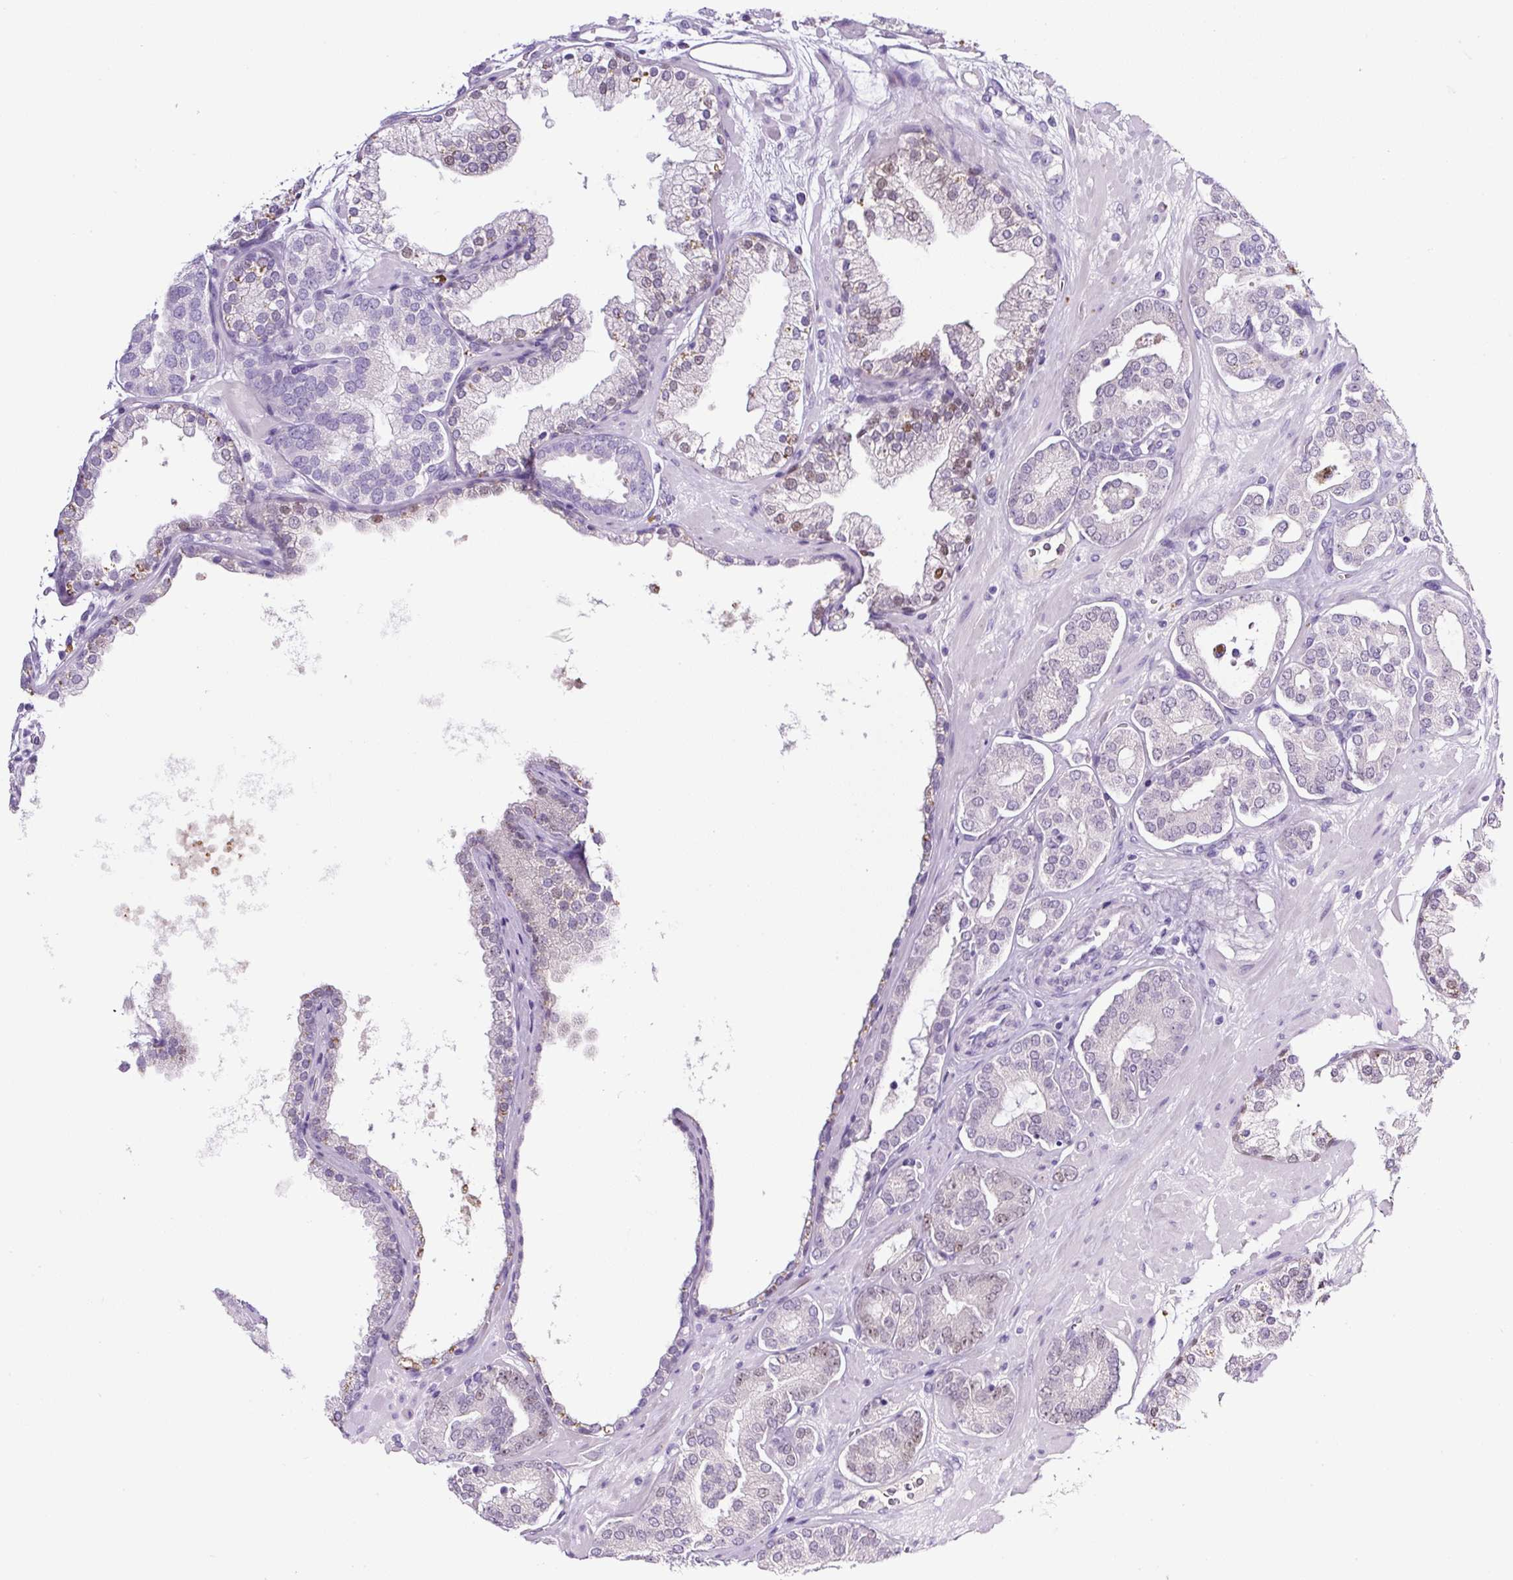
{"staining": {"intensity": "weak", "quantity": "<25%", "location": "nuclear"}, "tissue": "prostate cancer", "cell_type": "Tumor cells", "image_type": "cancer", "snomed": [{"axis": "morphology", "description": "Adenocarcinoma, High grade"}, {"axis": "topography", "description": "Prostate"}], "caption": "This is an immunohistochemistry (IHC) micrograph of human prostate cancer (adenocarcinoma (high-grade)). There is no positivity in tumor cells.", "gene": "SP8", "patient": {"sex": "male", "age": 66}}